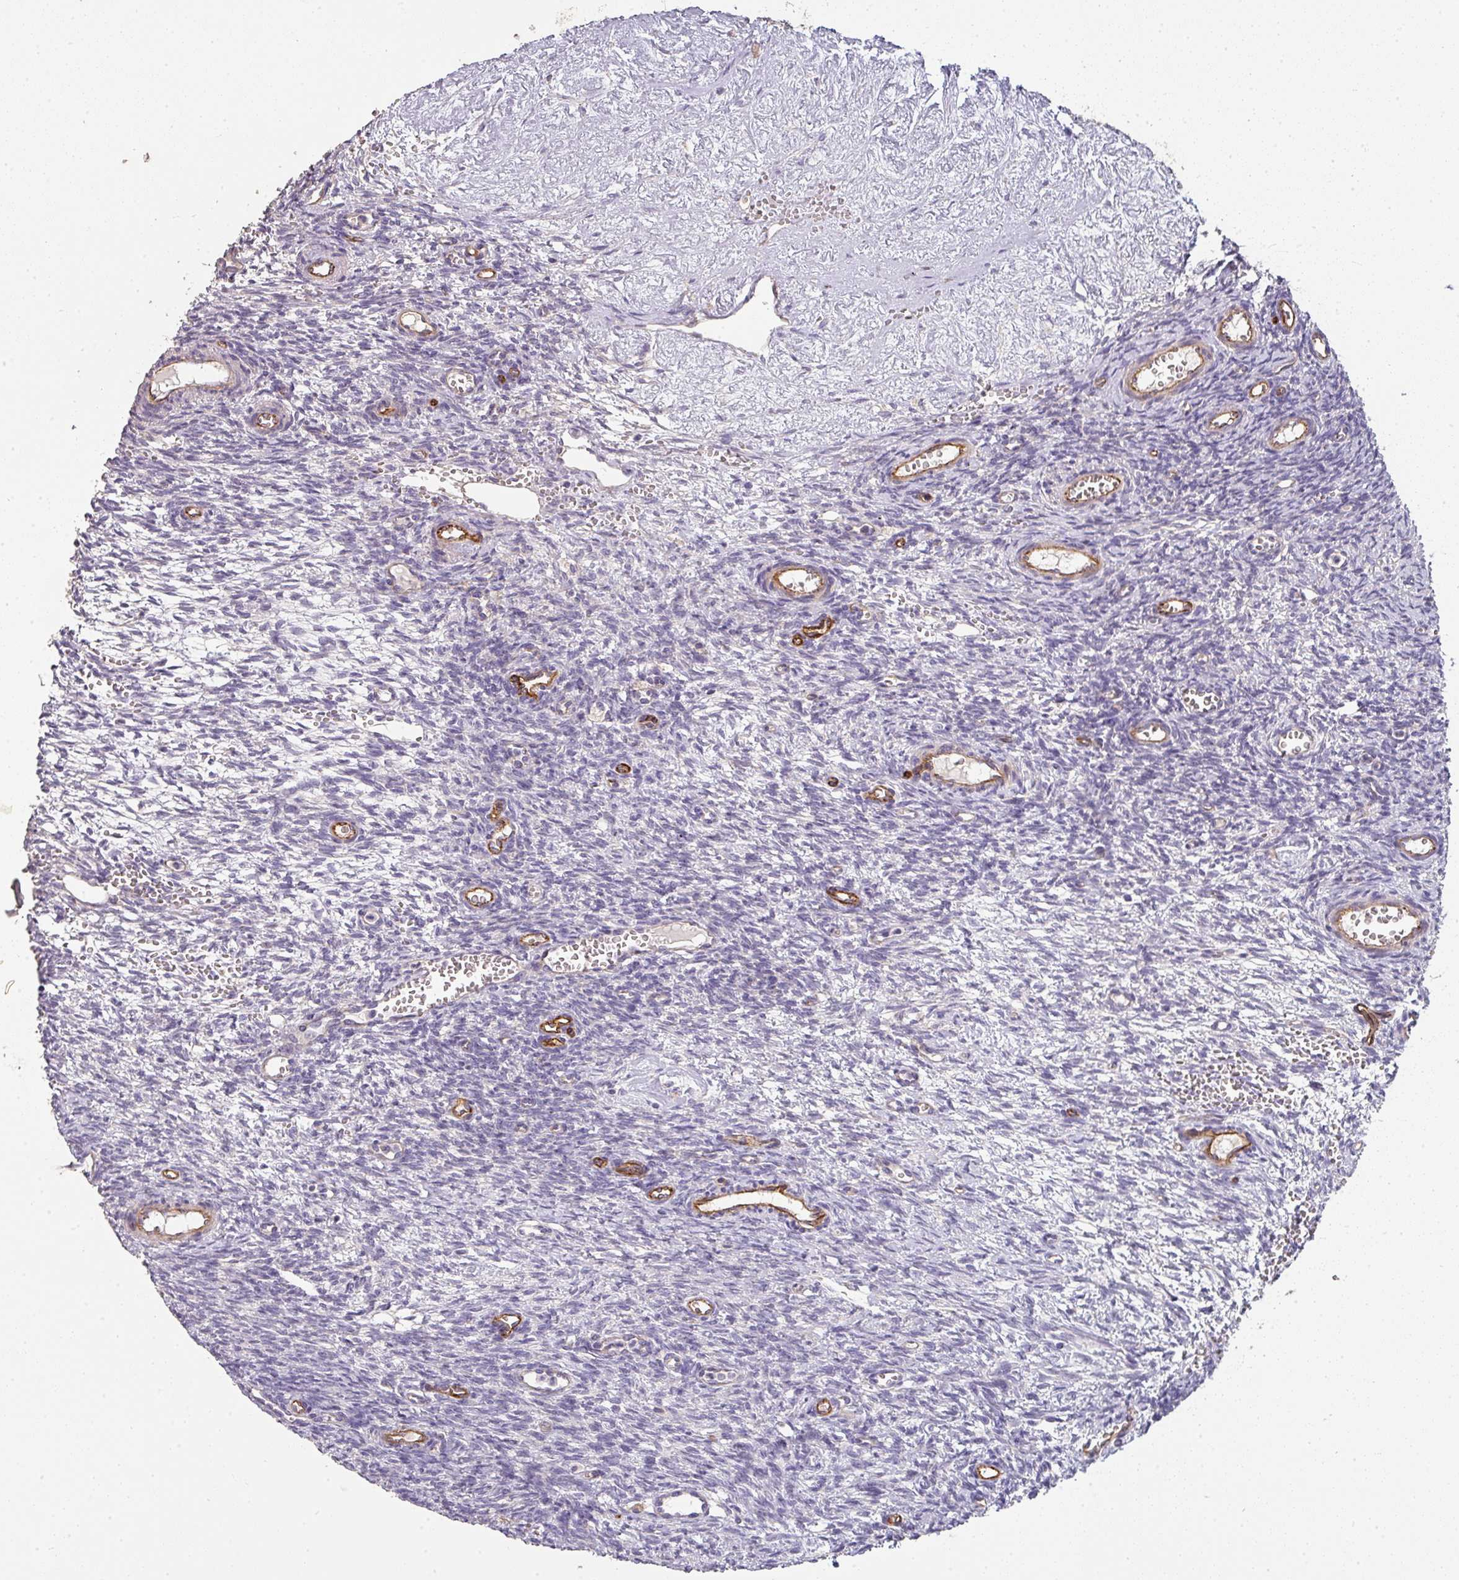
{"staining": {"intensity": "negative", "quantity": "none", "location": "none"}, "tissue": "ovary", "cell_type": "Ovarian stroma cells", "image_type": "normal", "snomed": [{"axis": "morphology", "description": "Normal tissue, NOS"}, {"axis": "topography", "description": "Ovary"}], "caption": "Protein analysis of benign ovary exhibits no significant expression in ovarian stroma cells.", "gene": "PCDH1", "patient": {"sex": "female", "age": 39}}